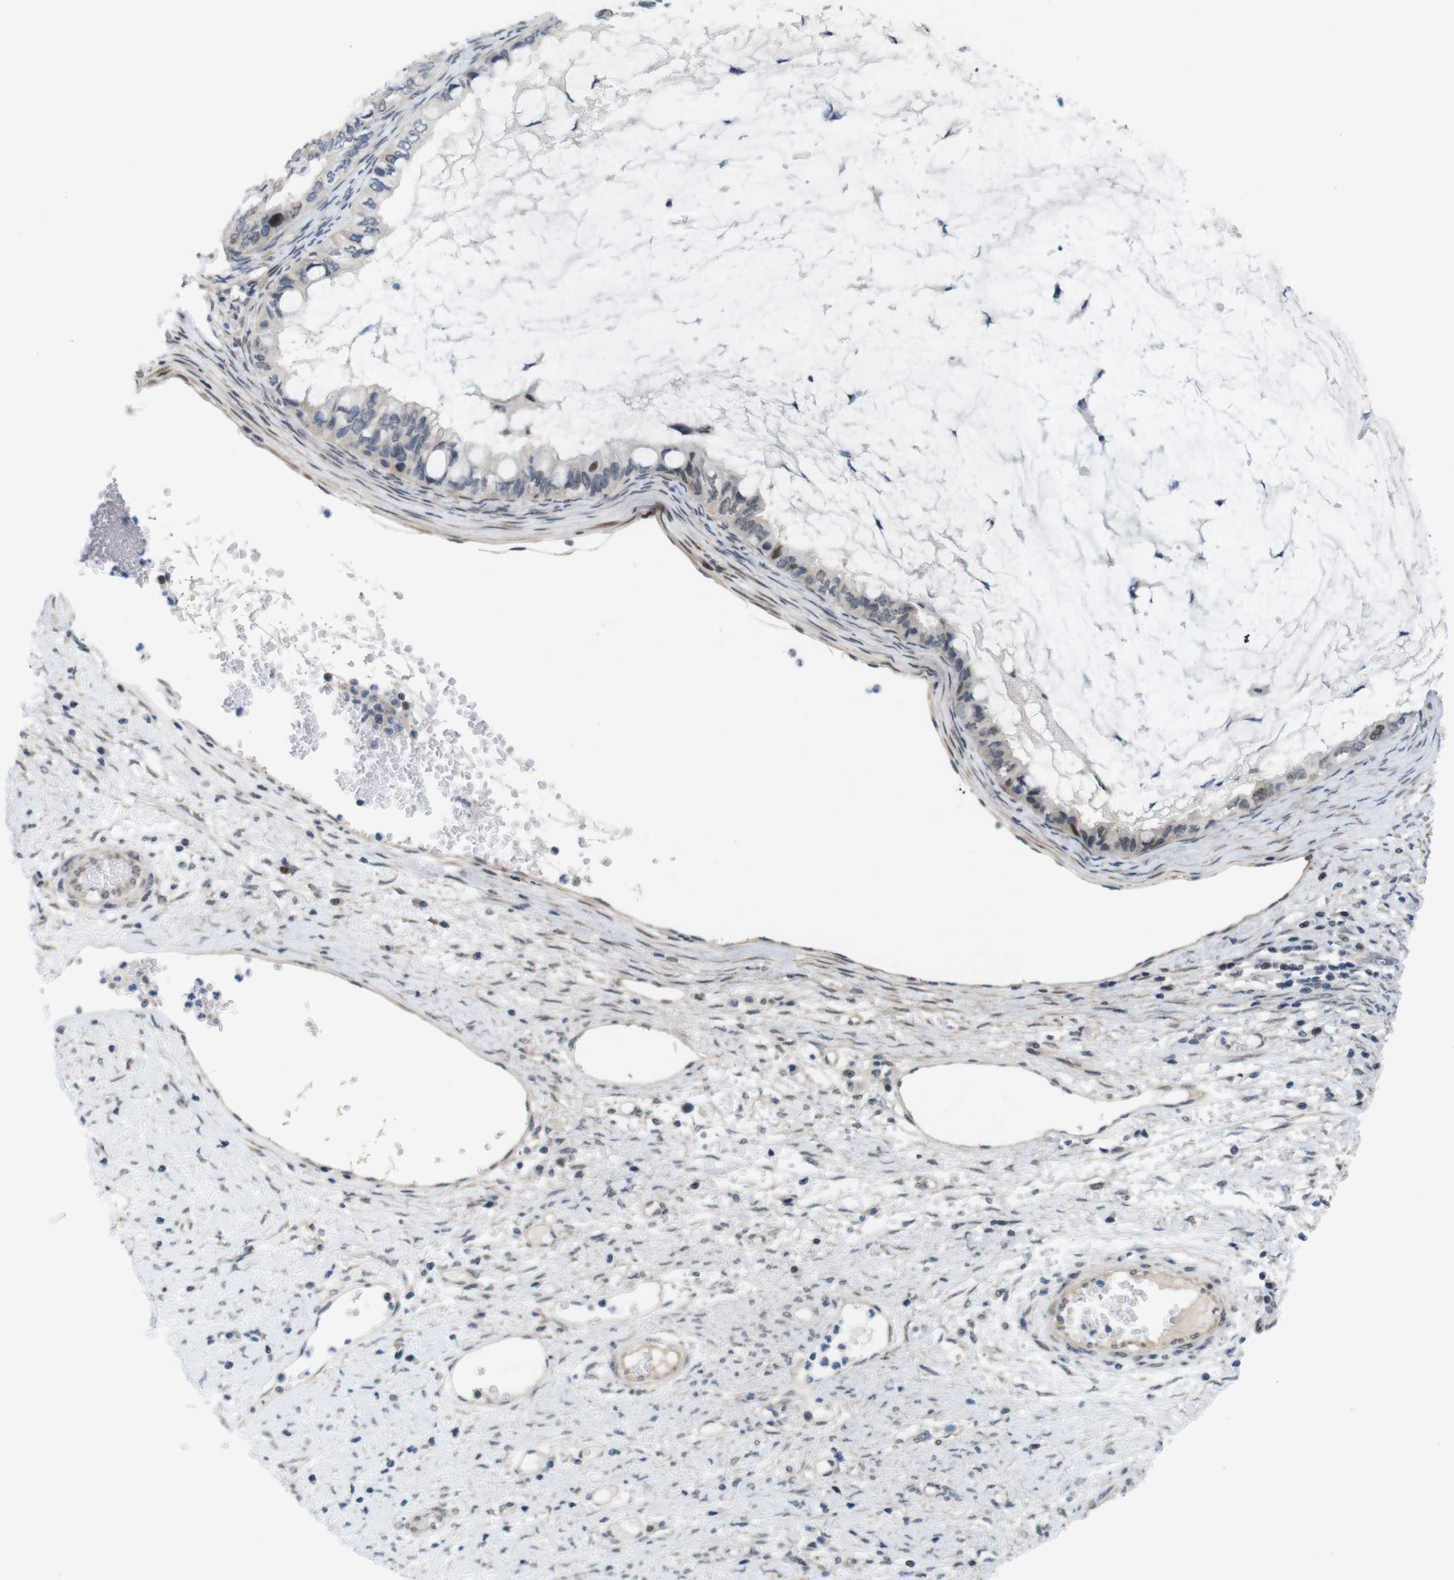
{"staining": {"intensity": "weak", "quantity": "<25%", "location": "nuclear"}, "tissue": "ovarian cancer", "cell_type": "Tumor cells", "image_type": "cancer", "snomed": [{"axis": "morphology", "description": "Cystadenocarcinoma, mucinous, NOS"}, {"axis": "topography", "description": "Ovary"}], "caption": "Immunohistochemistry micrograph of ovarian cancer (mucinous cystadenocarcinoma) stained for a protein (brown), which displays no expression in tumor cells.", "gene": "SMCO2", "patient": {"sex": "female", "age": 80}}